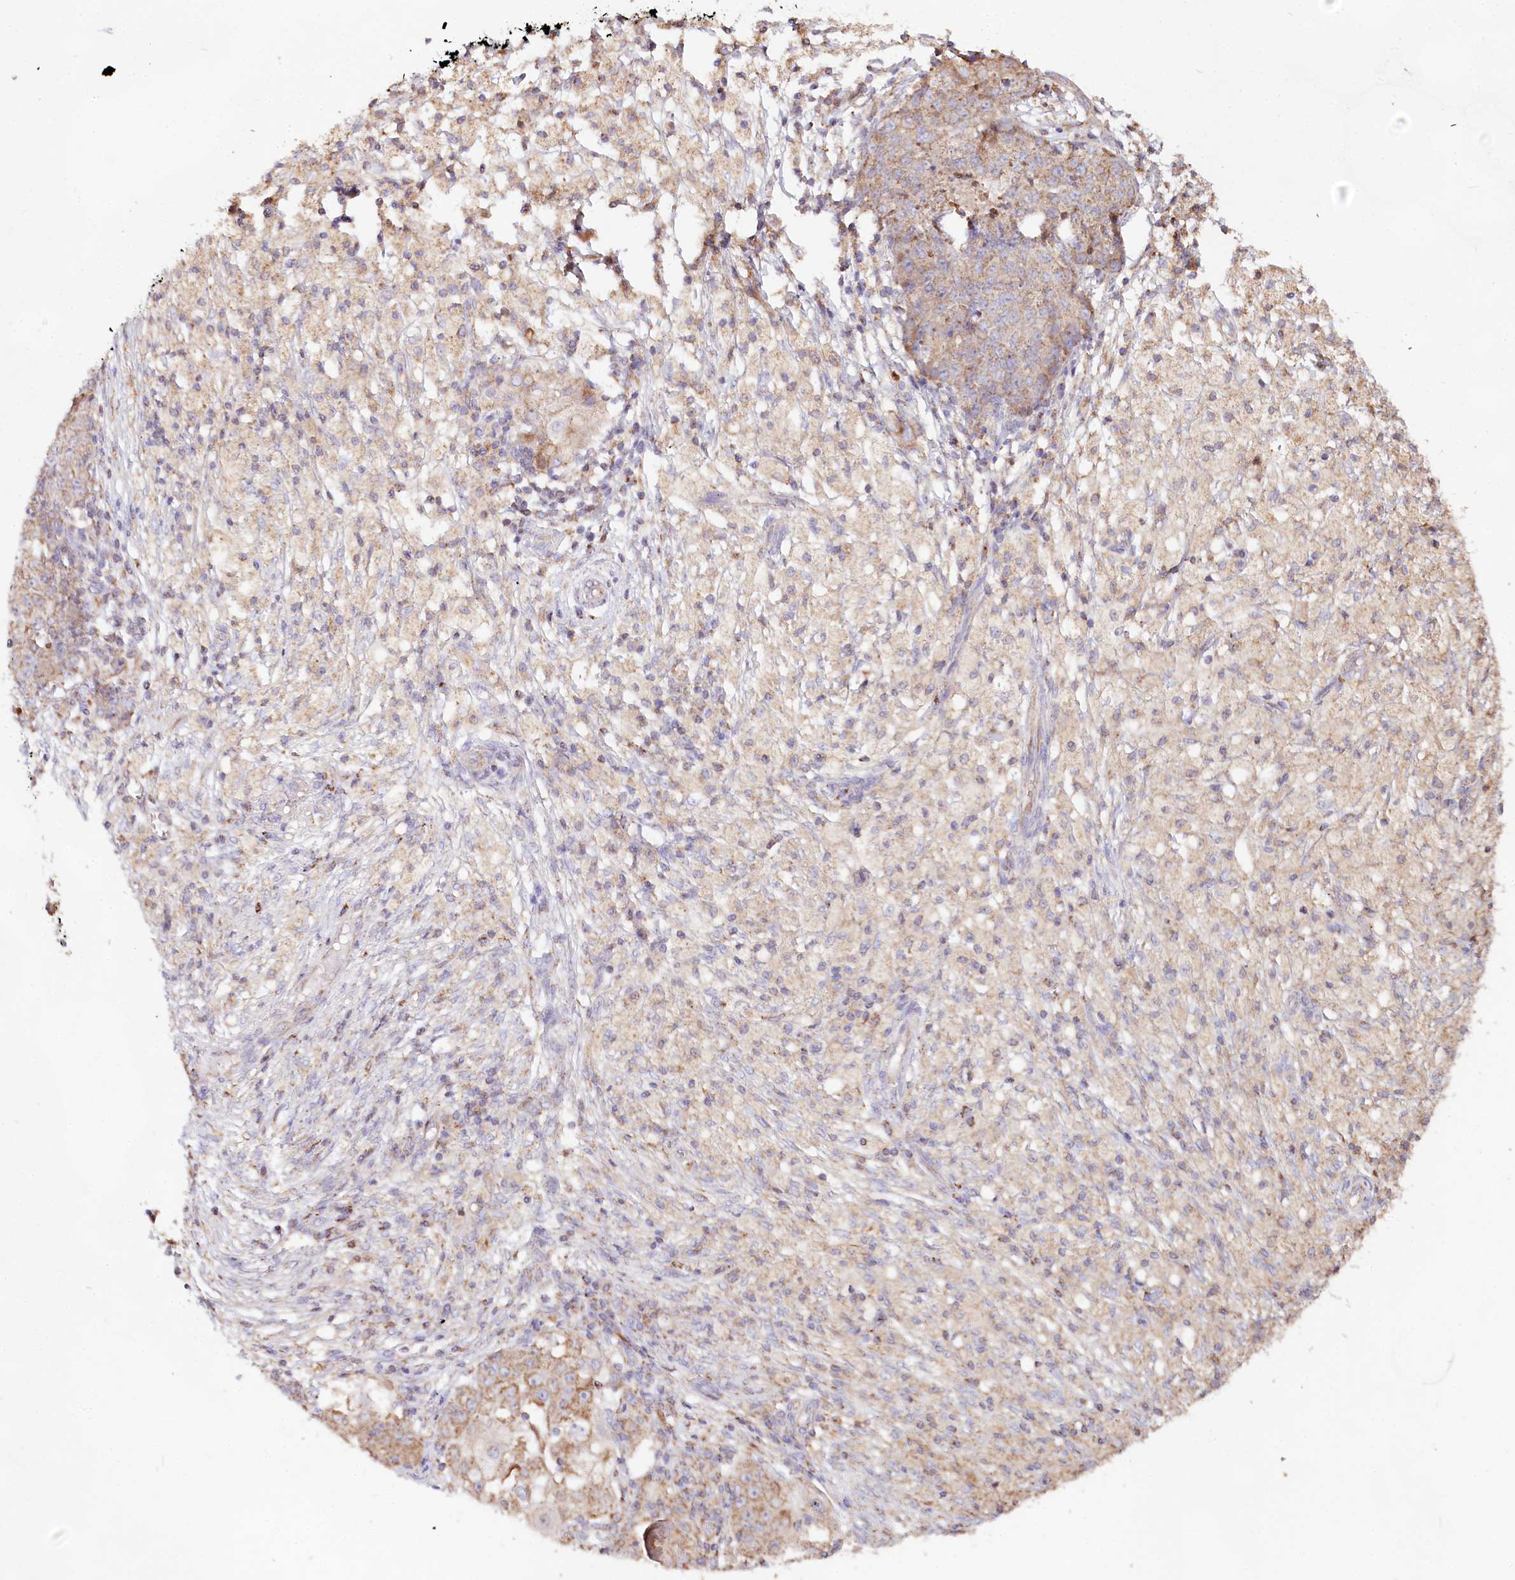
{"staining": {"intensity": "moderate", "quantity": "<25%", "location": "cytoplasmic/membranous"}, "tissue": "ovarian cancer", "cell_type": "Tumor cells", "image_type": "cancer", "snomed": [{"axis": "morphology", "description": "Carcinoma, endometroid"}, {"axis": "topography", "description": "Ovary"}], "caption": "Endometroid carcinoma (ovarian) tissue exhibits moderate cytoplasmic/membranous positivity in approximately <25% of tumor cells, visualized by immunohistochemistry.", "gene": "TASOR2", "patient": {"sex": "female", "age": 42}}